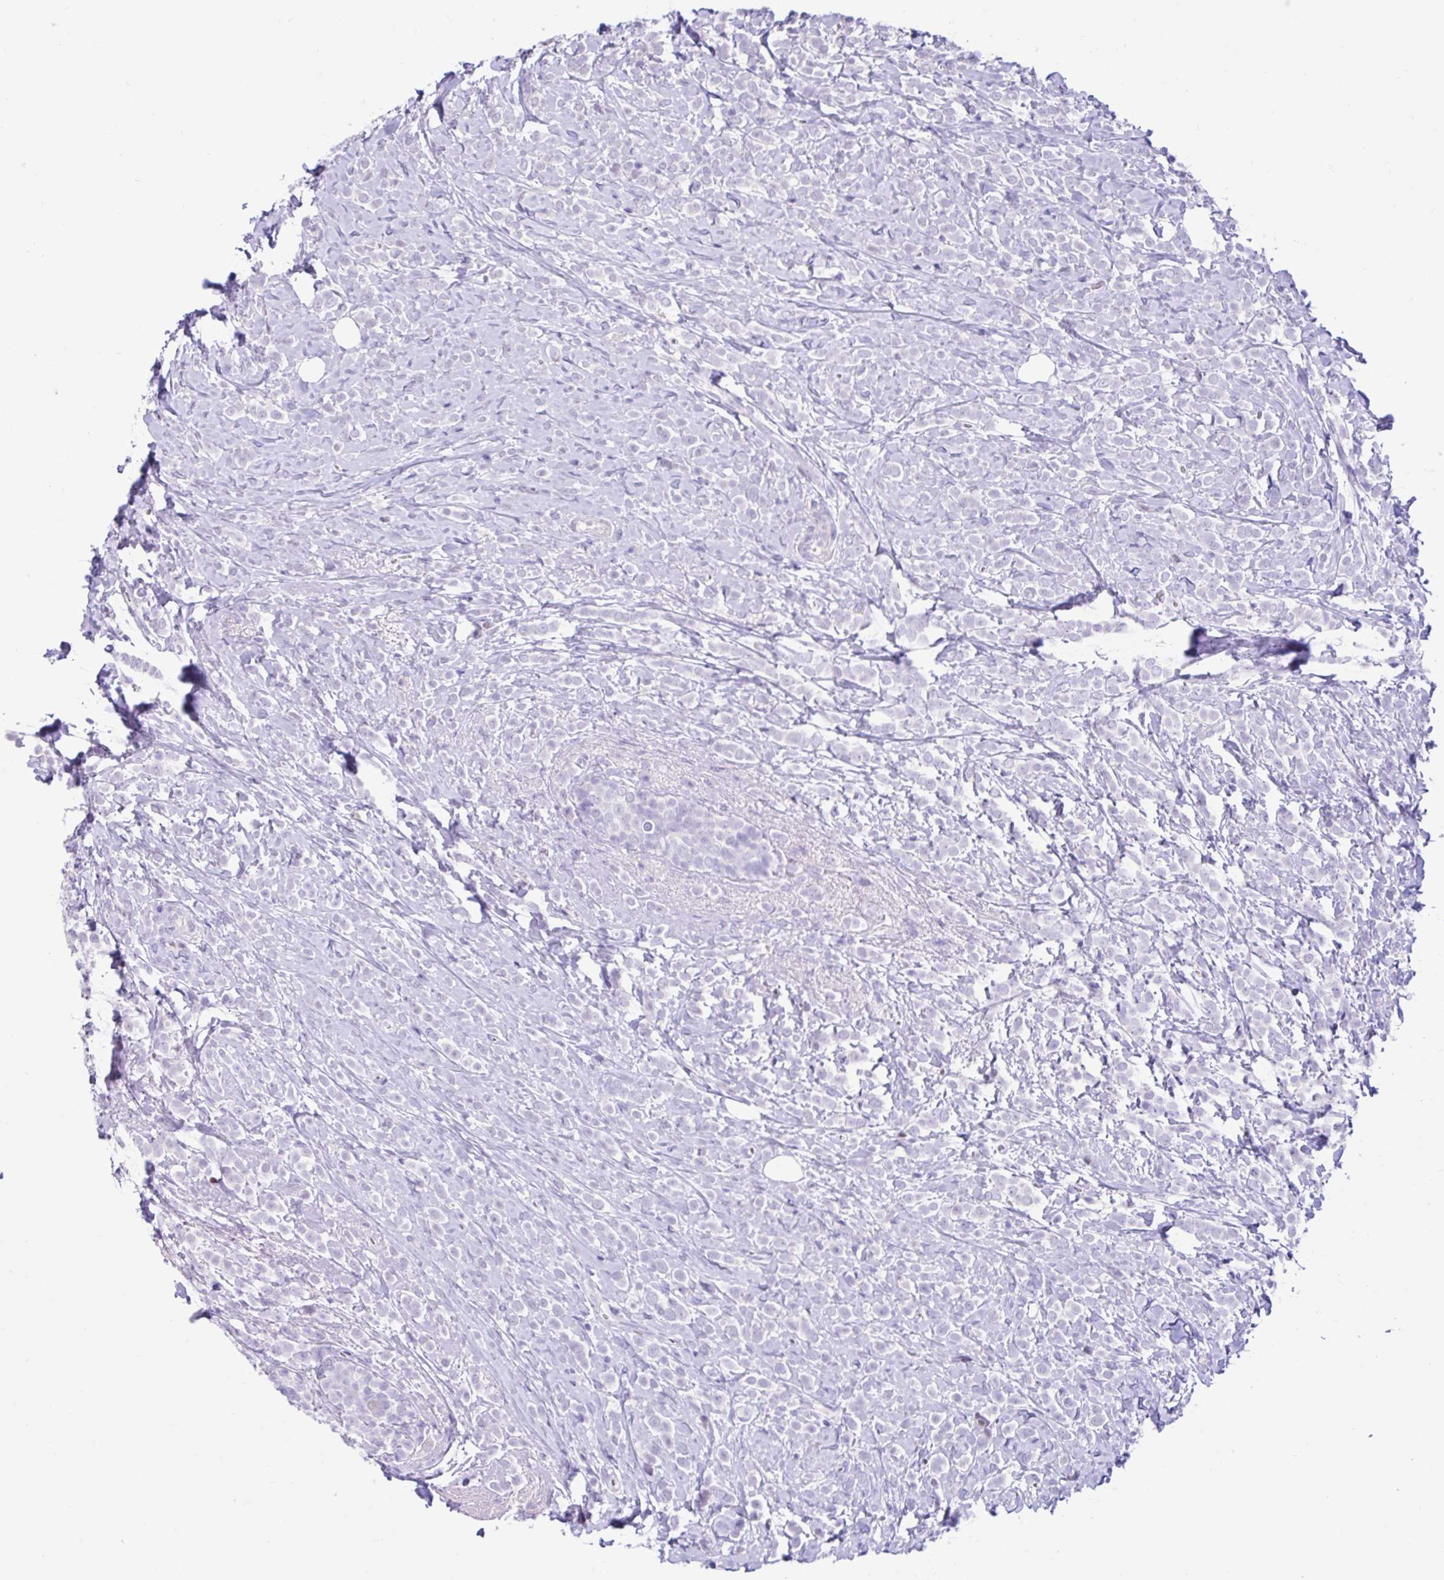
{"staining": {"intensity": "negative", "quantity": "none", "location": "none"}, "tissue": "breast cancer", "cell_type": "Tumor cells", "image_type": "cancer", "snomed": [{"axis": "morphology", "description": "Lobular carcinoma"}, {"axis": "topography", "description": "Breast"}], "caption": "Immunohistochemistry (IHC) of human breast cancer displays no positivity in tumor cells.", "gene": "NHLH2", "patient": {"sex": "female", "age": 49}}